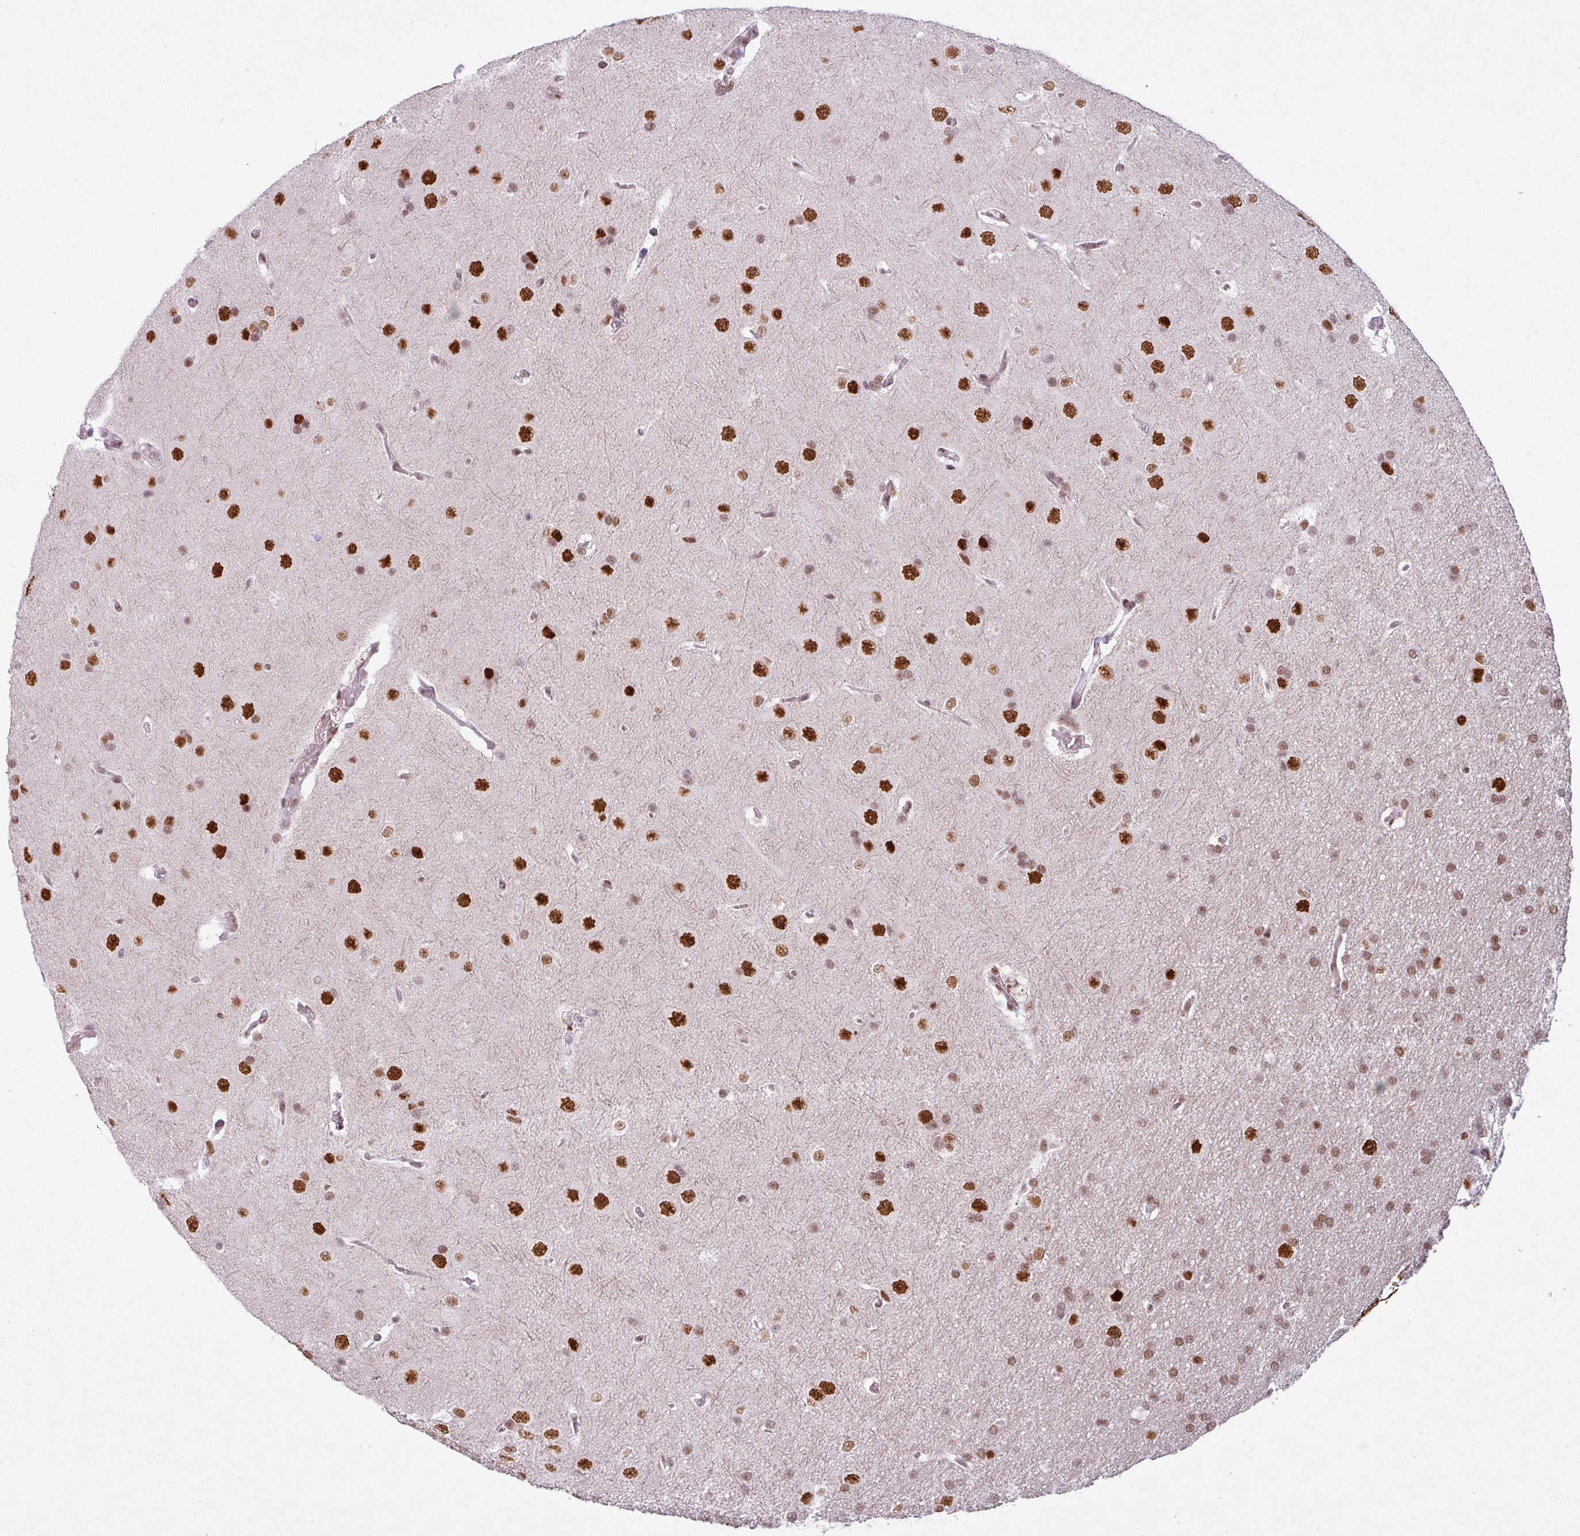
{"staining": {"intensity": "strong", "quantity": ">75%", "location": "nuclear"}, "tissue": "glioma", "cell_type": "Tumor cells", "image_type": "cancer", "snomed": [{"axis": "morphology", "description": "Glioma, malignant, Low grade"}, {"axis": "topography", "description": "Brain"}], "caption": "IHC (DAB) staining of human malignant glioma (low-grade) demonstrates strong nuclear protein positivity in approximately >75% of tumor cells. (DAB (3,3'-diaminobenzidine) = brown stain, brightfield microscopy at high magnification).", "gene": "PRDM5", "patient": {"sex": "female", "age": 34}}